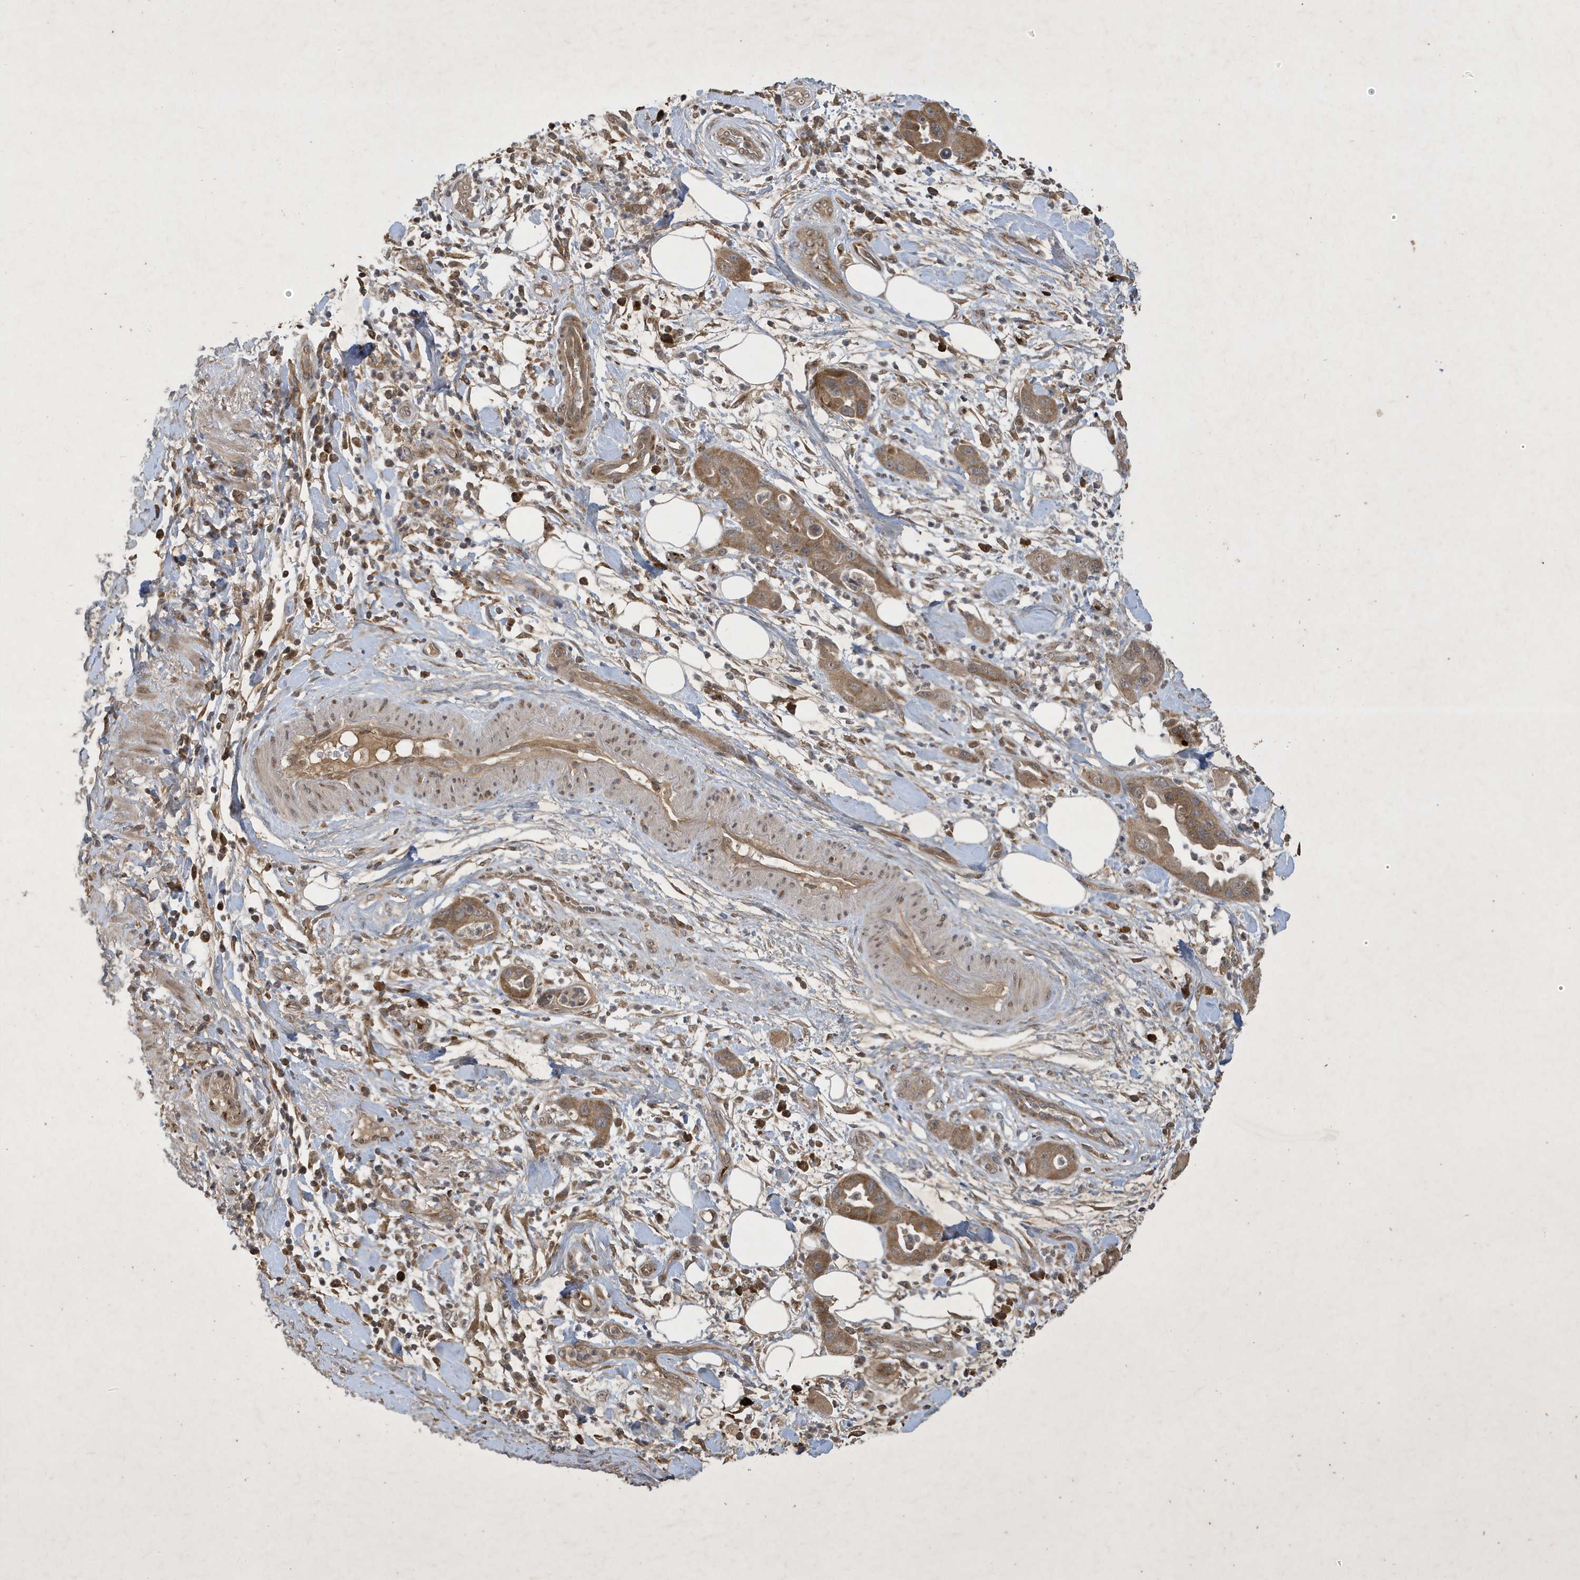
{"staining": {"intensity": "moderate", "quantity": ">75%", "location": "cytoplasmic/membranous"}, "tissue": "pancreatic cancer", "cell_type": "Tumor cells", "image_type": "cancer", "snomed": [{"axis": "morphology", "description": "Adenocarcinoma, NOS"}, {"axis": "topography", "description": "Pancreas"}], "caption": "About >75% of tumor cells in pancreatic cancer (adenocarcinoma) show moderate cytoplasmic/membranous protein expression as visualized by brown immunohistochemical staining.", "gene": "STX10", "patient": {"sex": "female", "age": 71}}